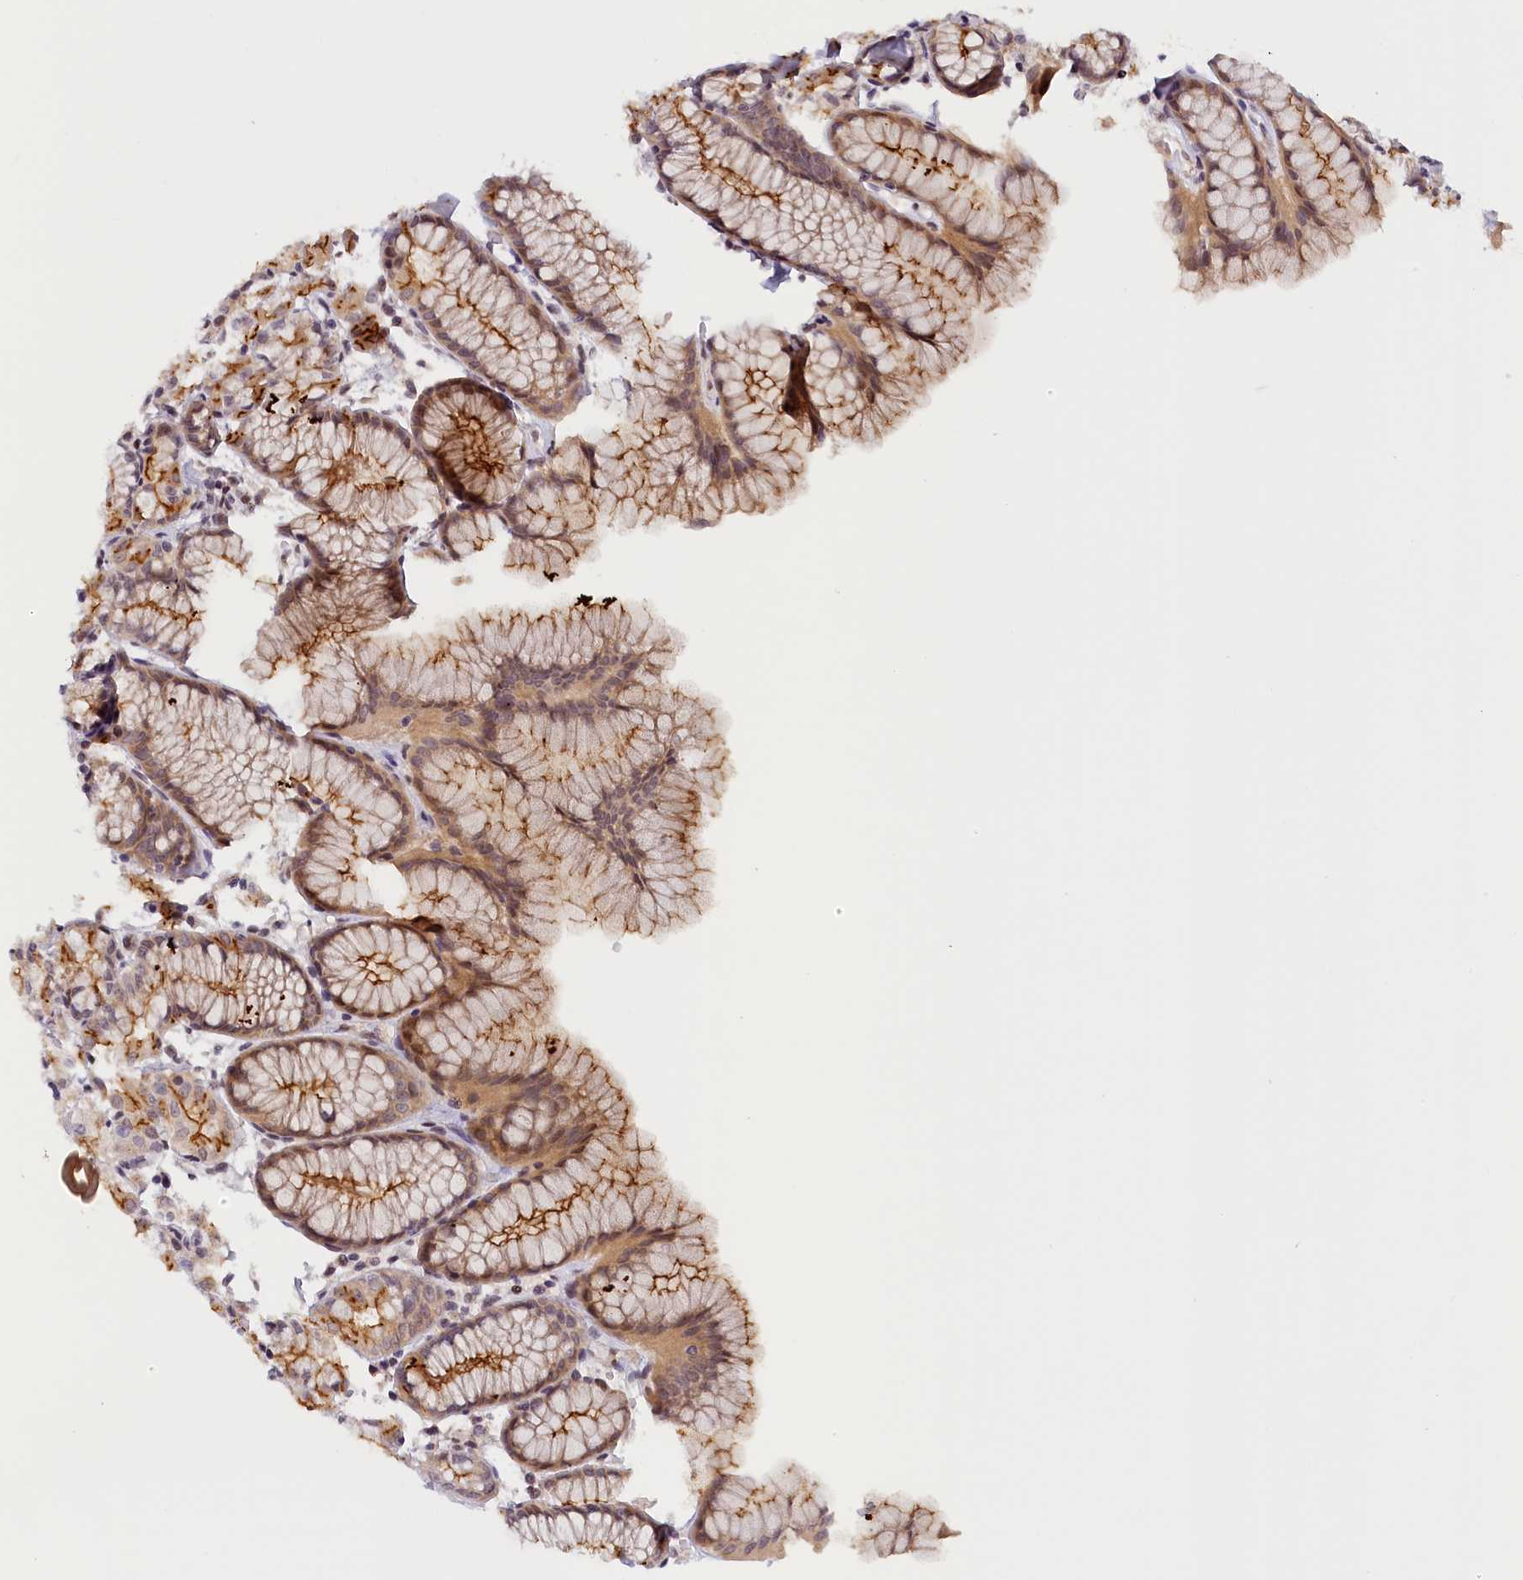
{"staining": {"intensity": "moderate", "quantity": "25%-75%", "location": "cytoplasmic/membranous,nuclear"}, "tissue": "stomach", "cell_type": "Glandular cells", "image_type": "normal", "snomed": [{"axis": "morphology", "description": "Normal tissue, NOS"}, {"axis": "topography", "description": "Stomach, upper"}], "caption": "Glandular cells show medium levels of moderate cytoplasmic/membranous,nuclear expression in approximately 25%-75% of cells in unremarkable stomach.", "gene": "SEC31B", "patient": {"sex": "male", "age": 47}}